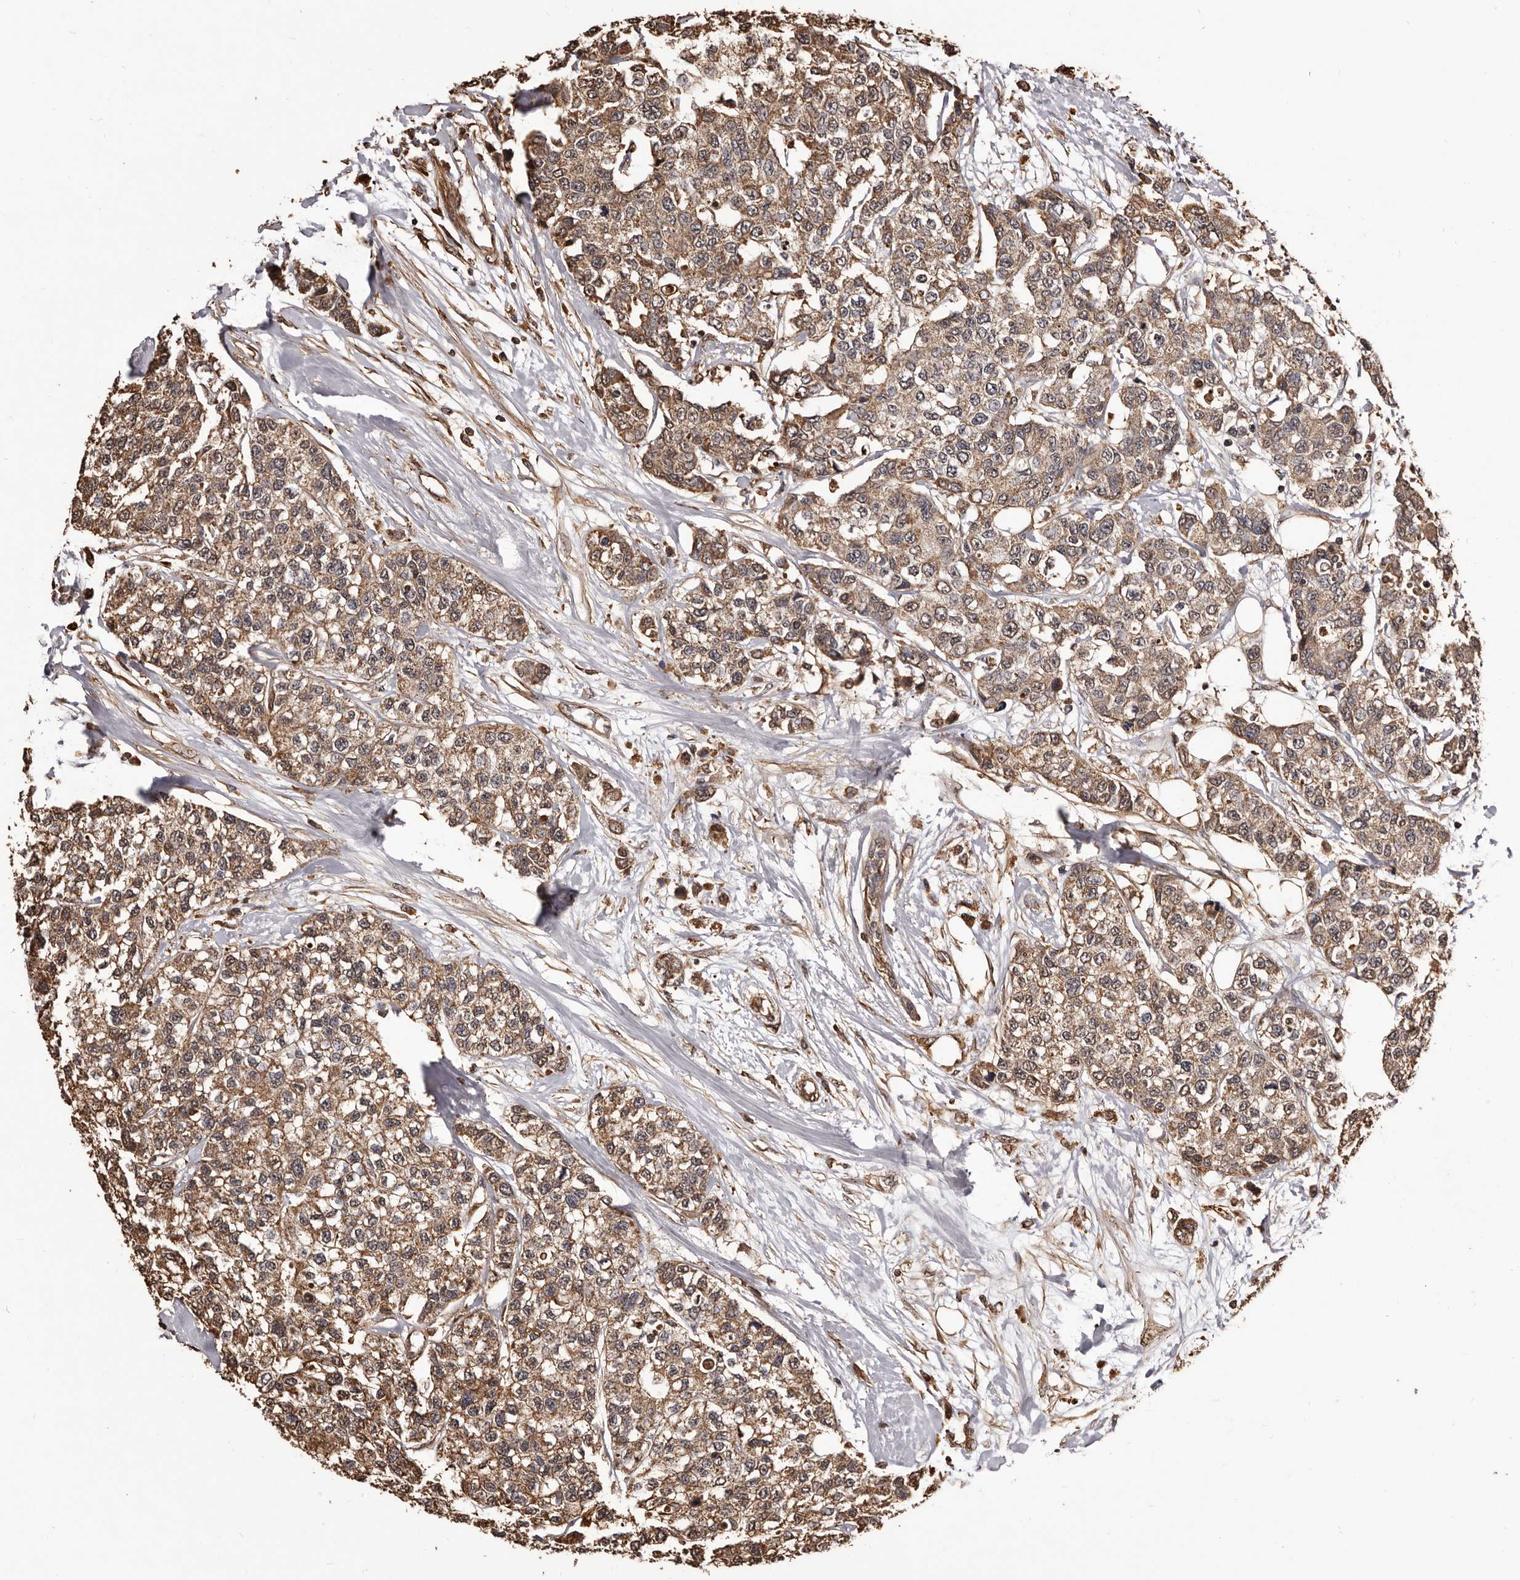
{"staining": {"intensity": "moderate", "quantity": ">75%", "location": "cytoplasmic/membranous"}, "tissue": "breast cancer", "cell_type": "Tumor cells", "image_type": "cancer", "snomed": [{"axis": "morphology", "description": "Duct carcinoma"}, {"axis": "topography", "description": "Breast"}], "caption": "Immunohistochemistry image of neoplastic tissue: human infiltrating ductal carcinoma (breast) stained using immunohistochemistry (IHC) exhibits medium levels of moderate protein expression localized specifically in the cytoplasmic/membranous of tumor cells, appearing as a cytoplasmic/membranous brown color.", "gene": "ALPK1", "patient": {"sex": "female", "age": 51}}